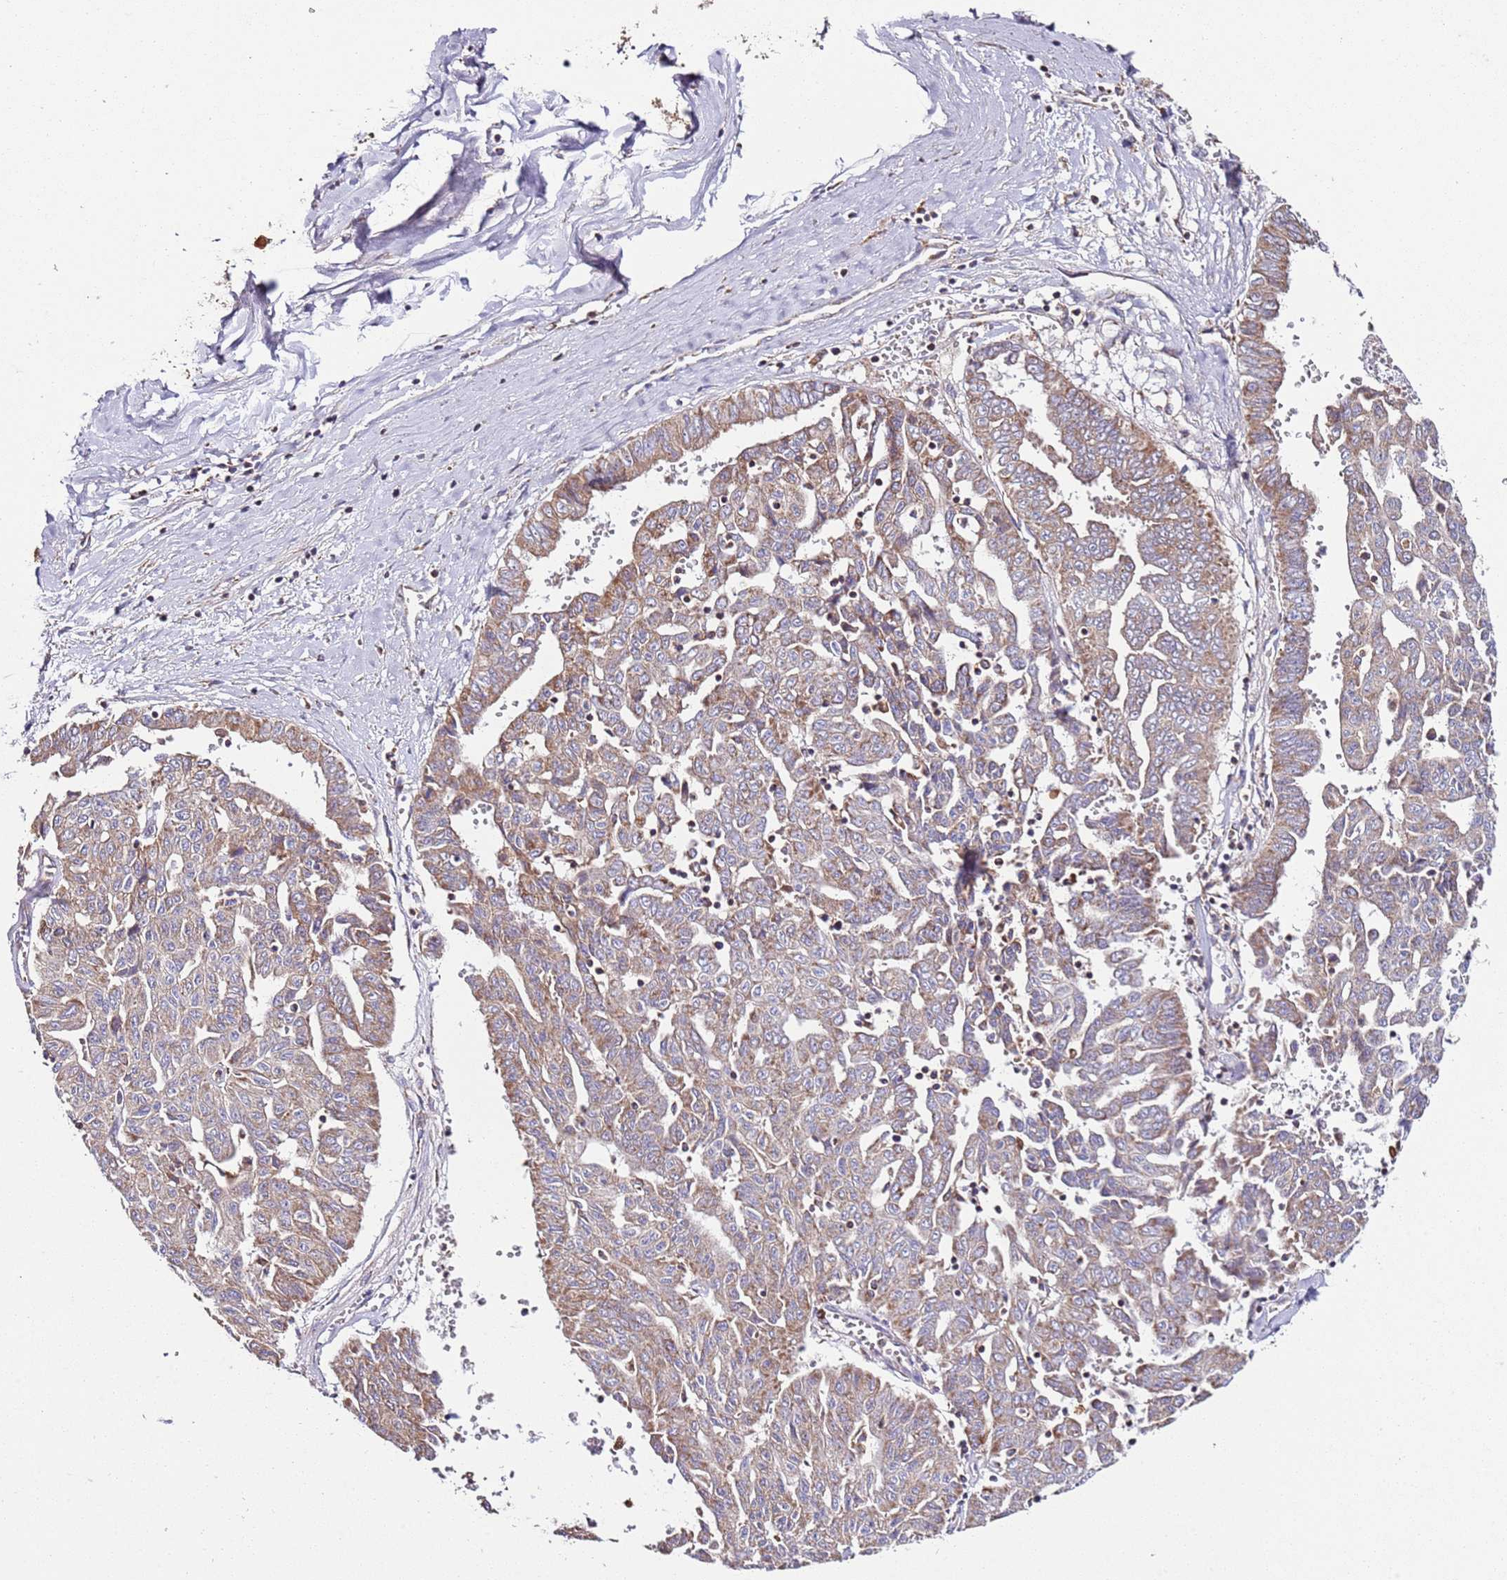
{"staining": {"intensity": "moderate", "quantity": "25%-75%", "location": "cytoplasmic/membranous"}, "tissue": "liver cancer", "cell_type": "Tumor cells", "image_type": "cancer", "snomed": [{"axis": "morphology", "description": "Cholangiocarcinoma"}, {"axis": "topography", "description": "Liver"}], "caption": "High-magnification brightfield microscopy of liver cancer stained with DAB (brown) and counterstained with hematoxylin (blue). tumor cells exhibit moderate cytoplasmic/membranous expression is seen in about25%-75% of cells.", "gene": "RMND5A", "patient": {"sex": "female", "age": 77}}